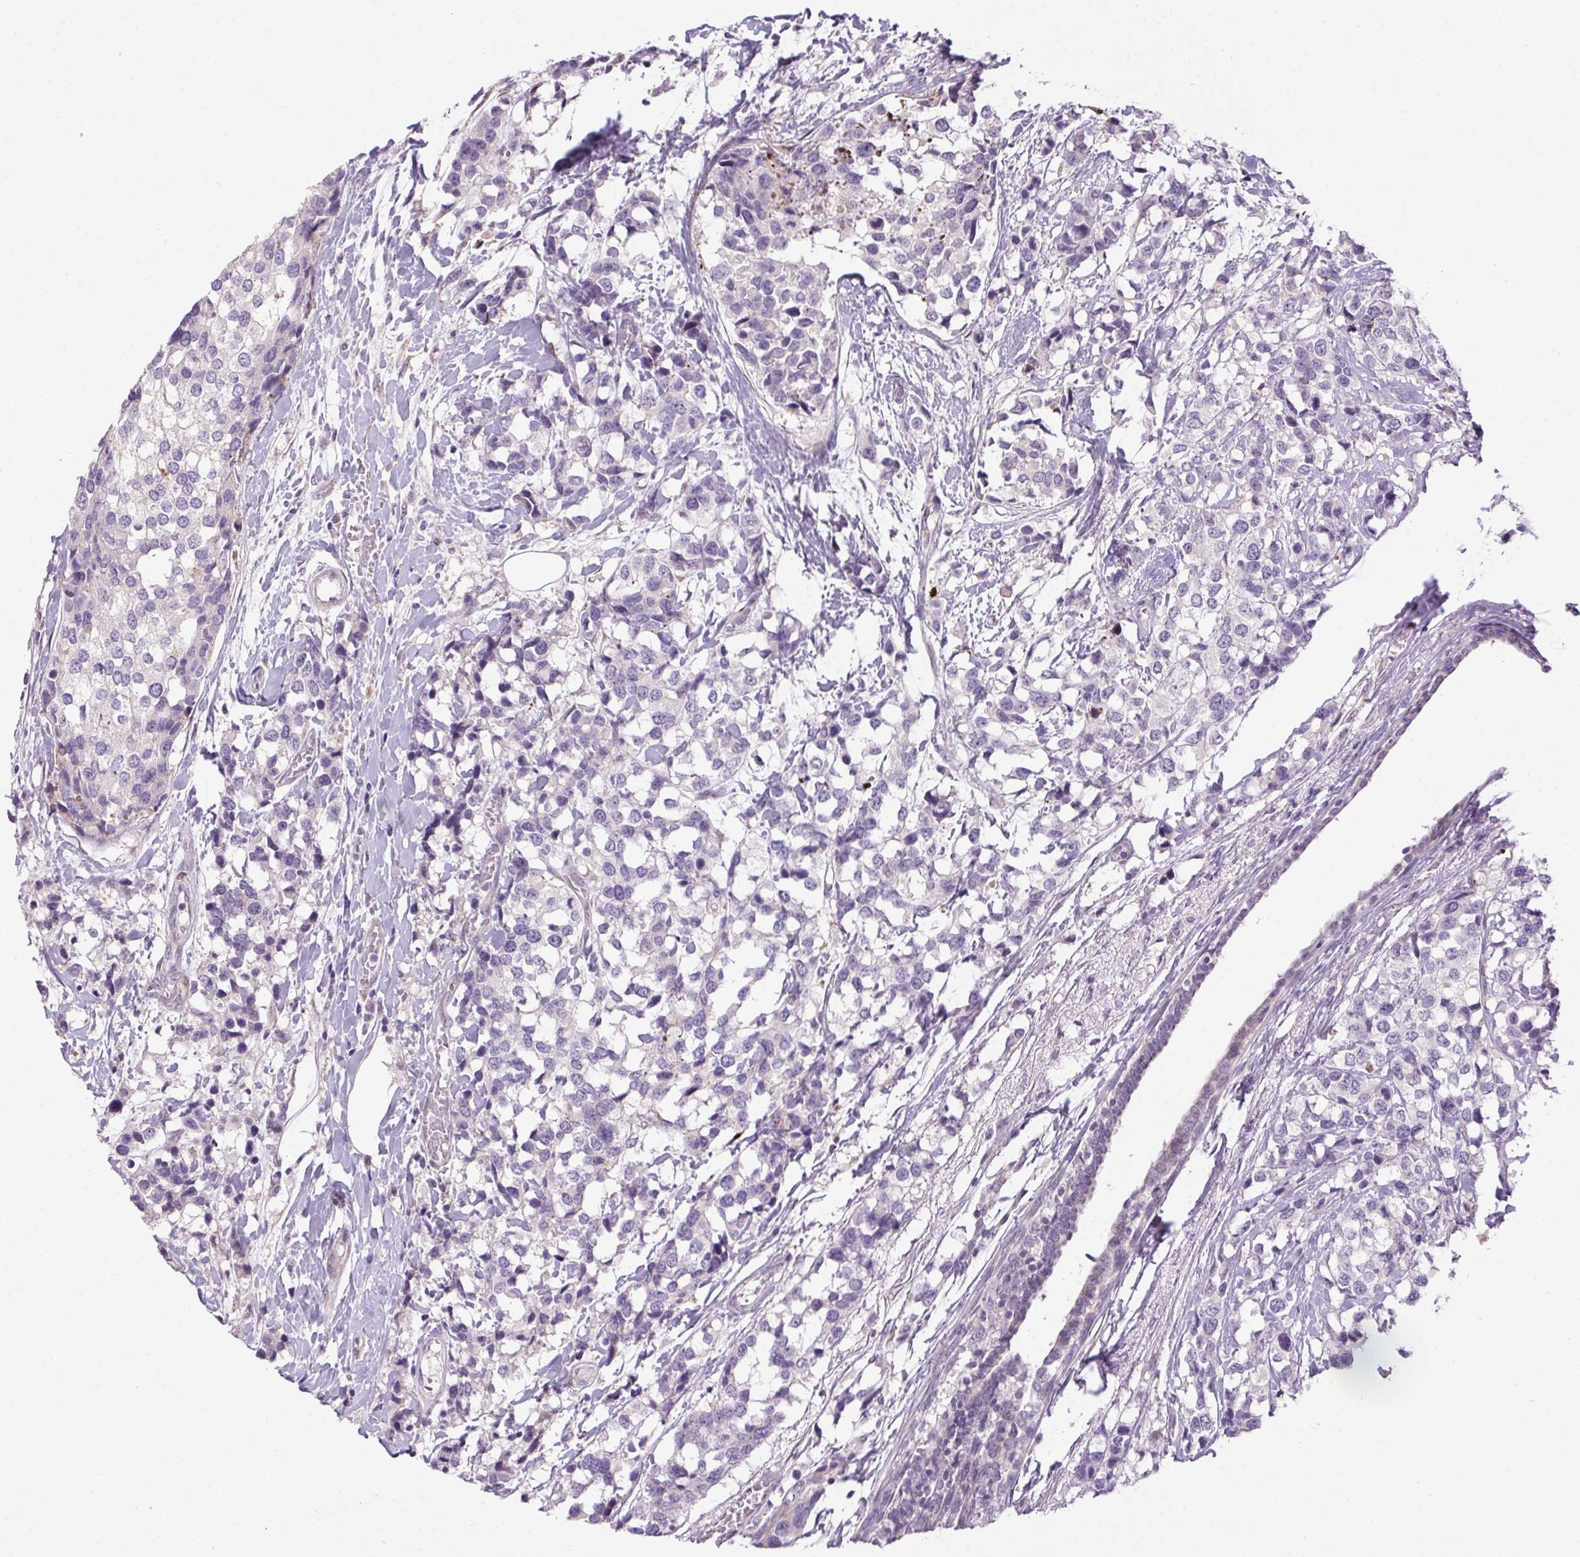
{"staining": {"intensity": "negative", "quantity": "none", "location": "none"}, "tissue": "breast cancer", "cell_type": "Tumor cells", "image_type": "cancer", "snomed": [{"axis": "morphology", "description": "Lobular carcinoma"}, {"axis": "topography", "description": "Breast"}], "caption": "DAB immunohistochemical staining of human breast lobular carcinoma reveals no significant positivity in tumor cells.", "gene": "LRRTM1", "patient": {"sex": "female", "age": 59}}